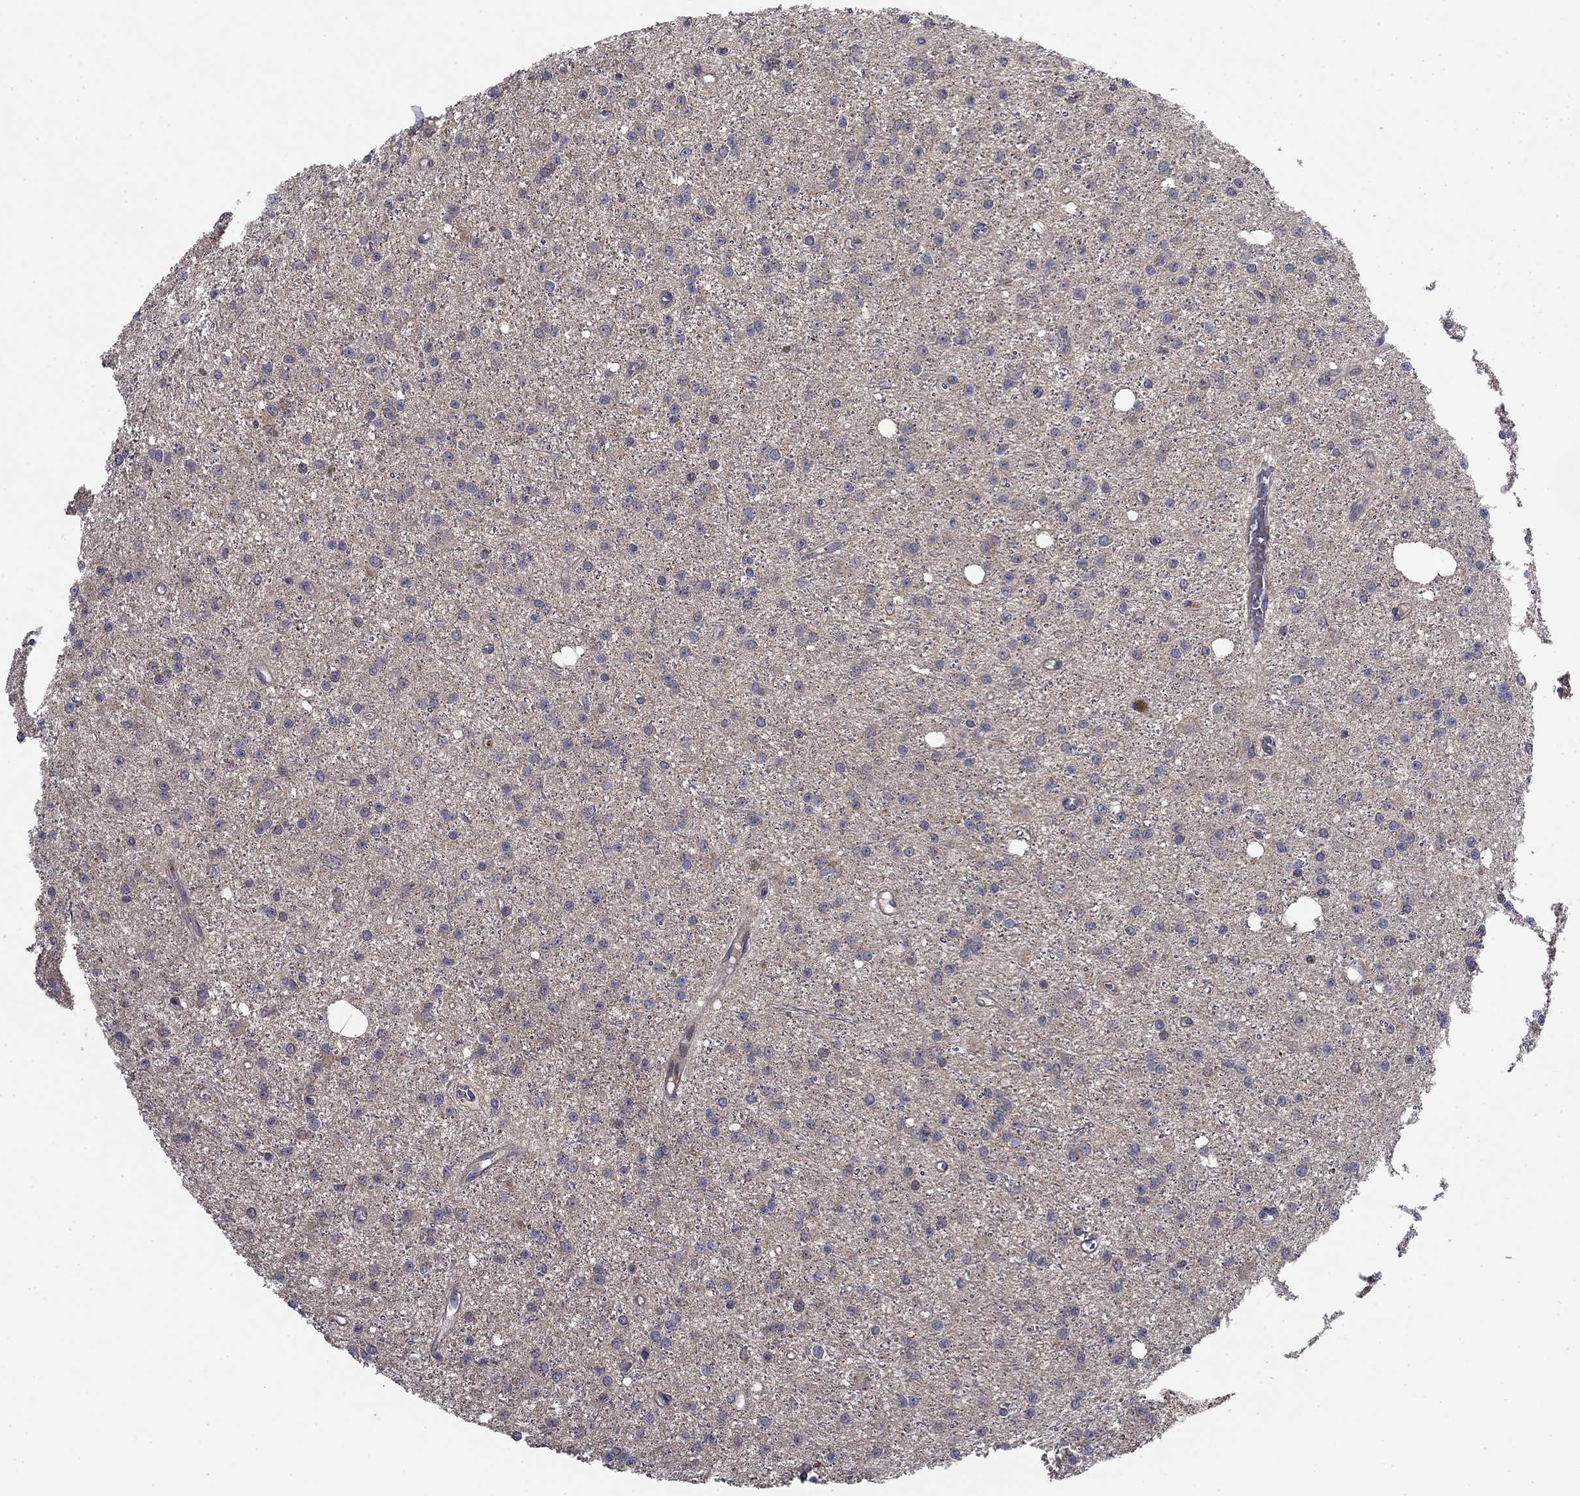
{"staining": {"intensity": "negative", "quantity": "none", "location": "none"}, "tissue": "glioma", "cell_type": "Tumor cells", "image_type": "cancer", "snomed": [{"axis": "morphology", "description": "Glioma, malignant, Low grade"}, {"axis": "topography", "description": "Brain"}], "caption": "IHC histopathology image of low-grade glioma (malignant) stained for a protein (brown), which shows no expression in tumor cells.", "gene": "MMAA", "patient": {"sex": "male", "age": 27}}